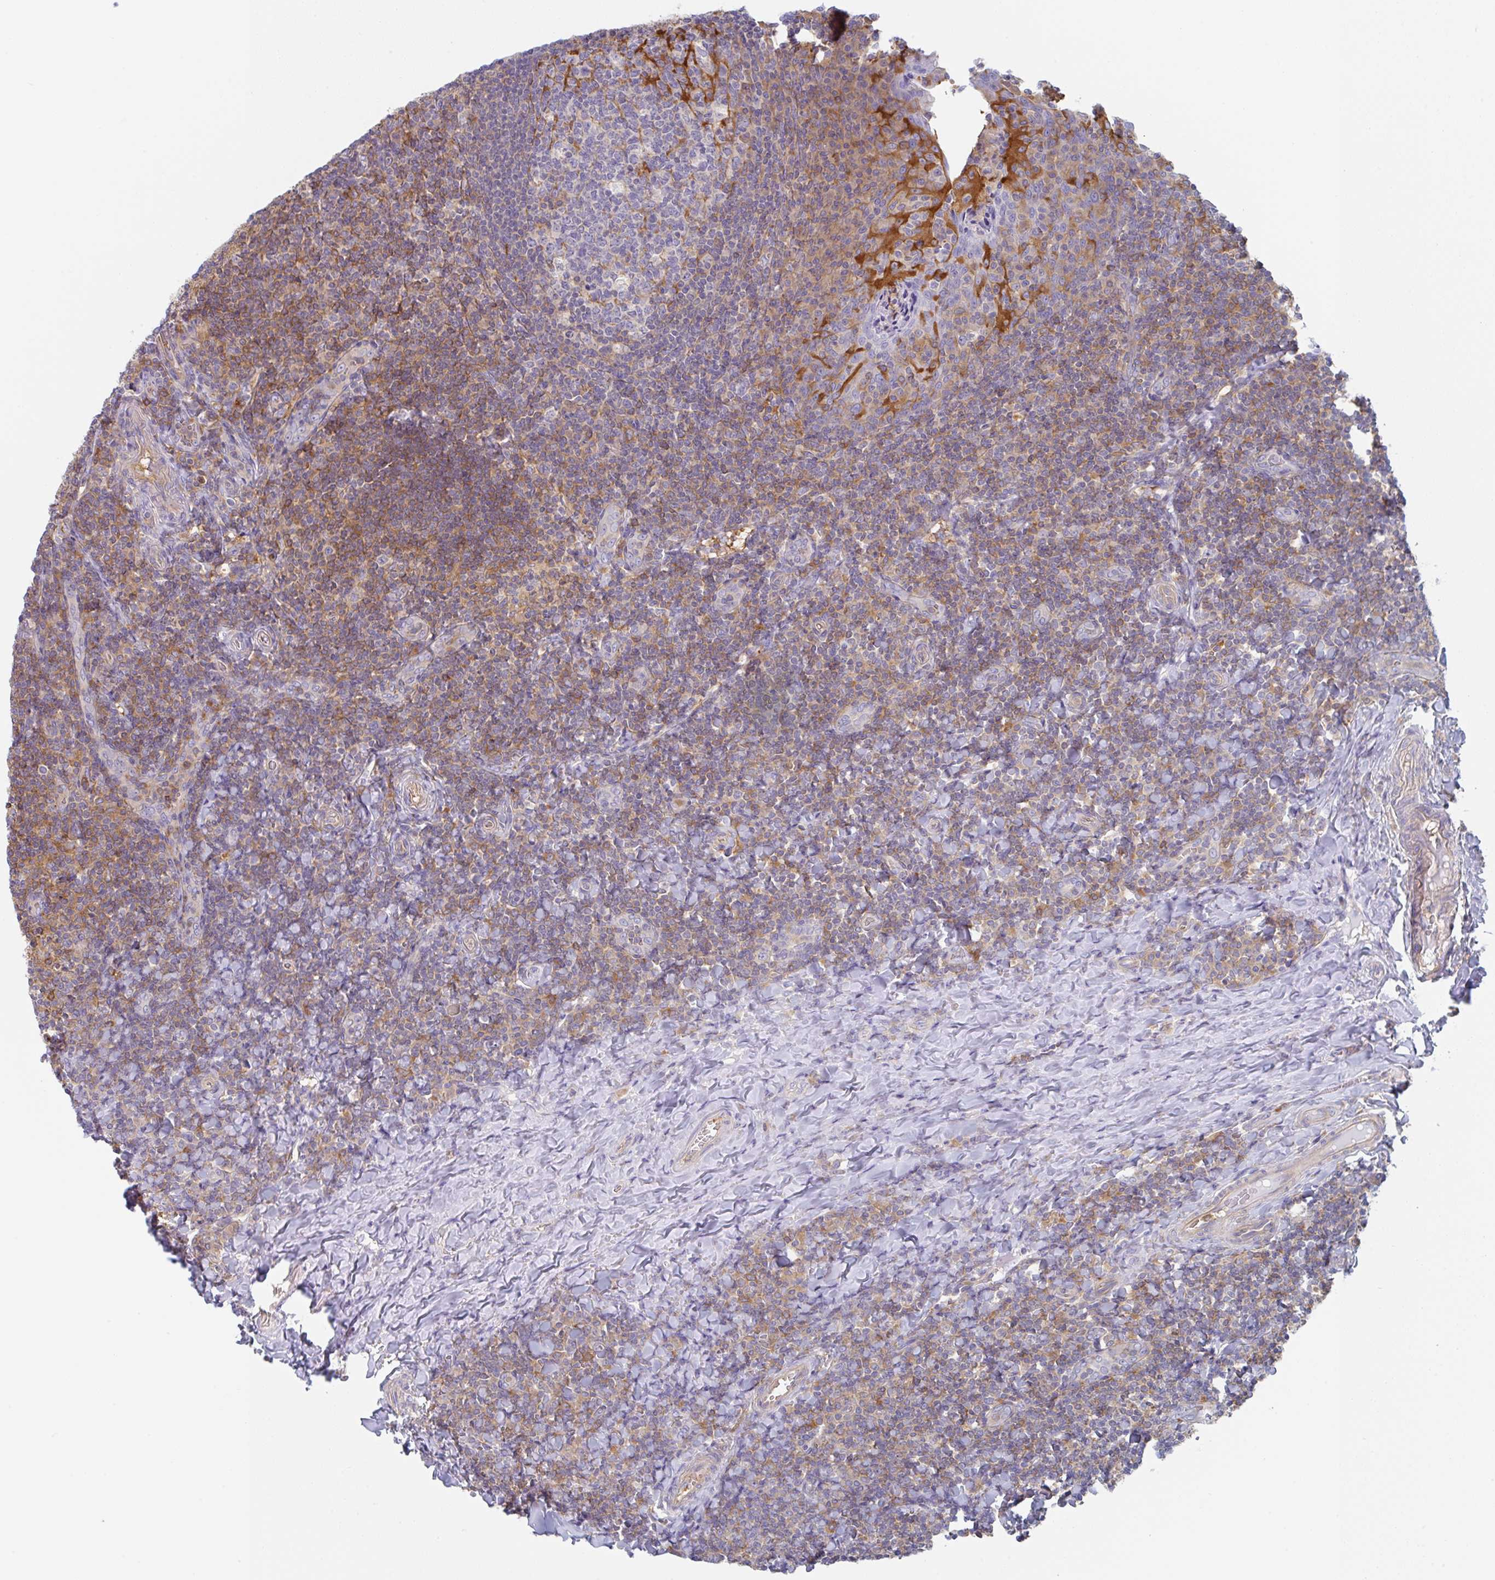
{"staining": {"intensity": "moderate", "quantity": "25%-75%", "location": "cytoplasmic/membranous"}, "tissue": "tonsil", "cell_type": "Germinal center cells", "image_type": "normal", "snomed": [{"axis": "morphology", "description": "Normal tissue, NOS"}, {"axis": "topography", "description": "Tonsil"}], "caption": "This histopathology image demonstrates immunohistochemistry staining of normal human tonsil, with medium moderate cytoplasmic/membranous staining in approximately 25%-75% of germinal center cells.", "gene": "AMPD2", "patient": {"sex": "male", "age": 17}}